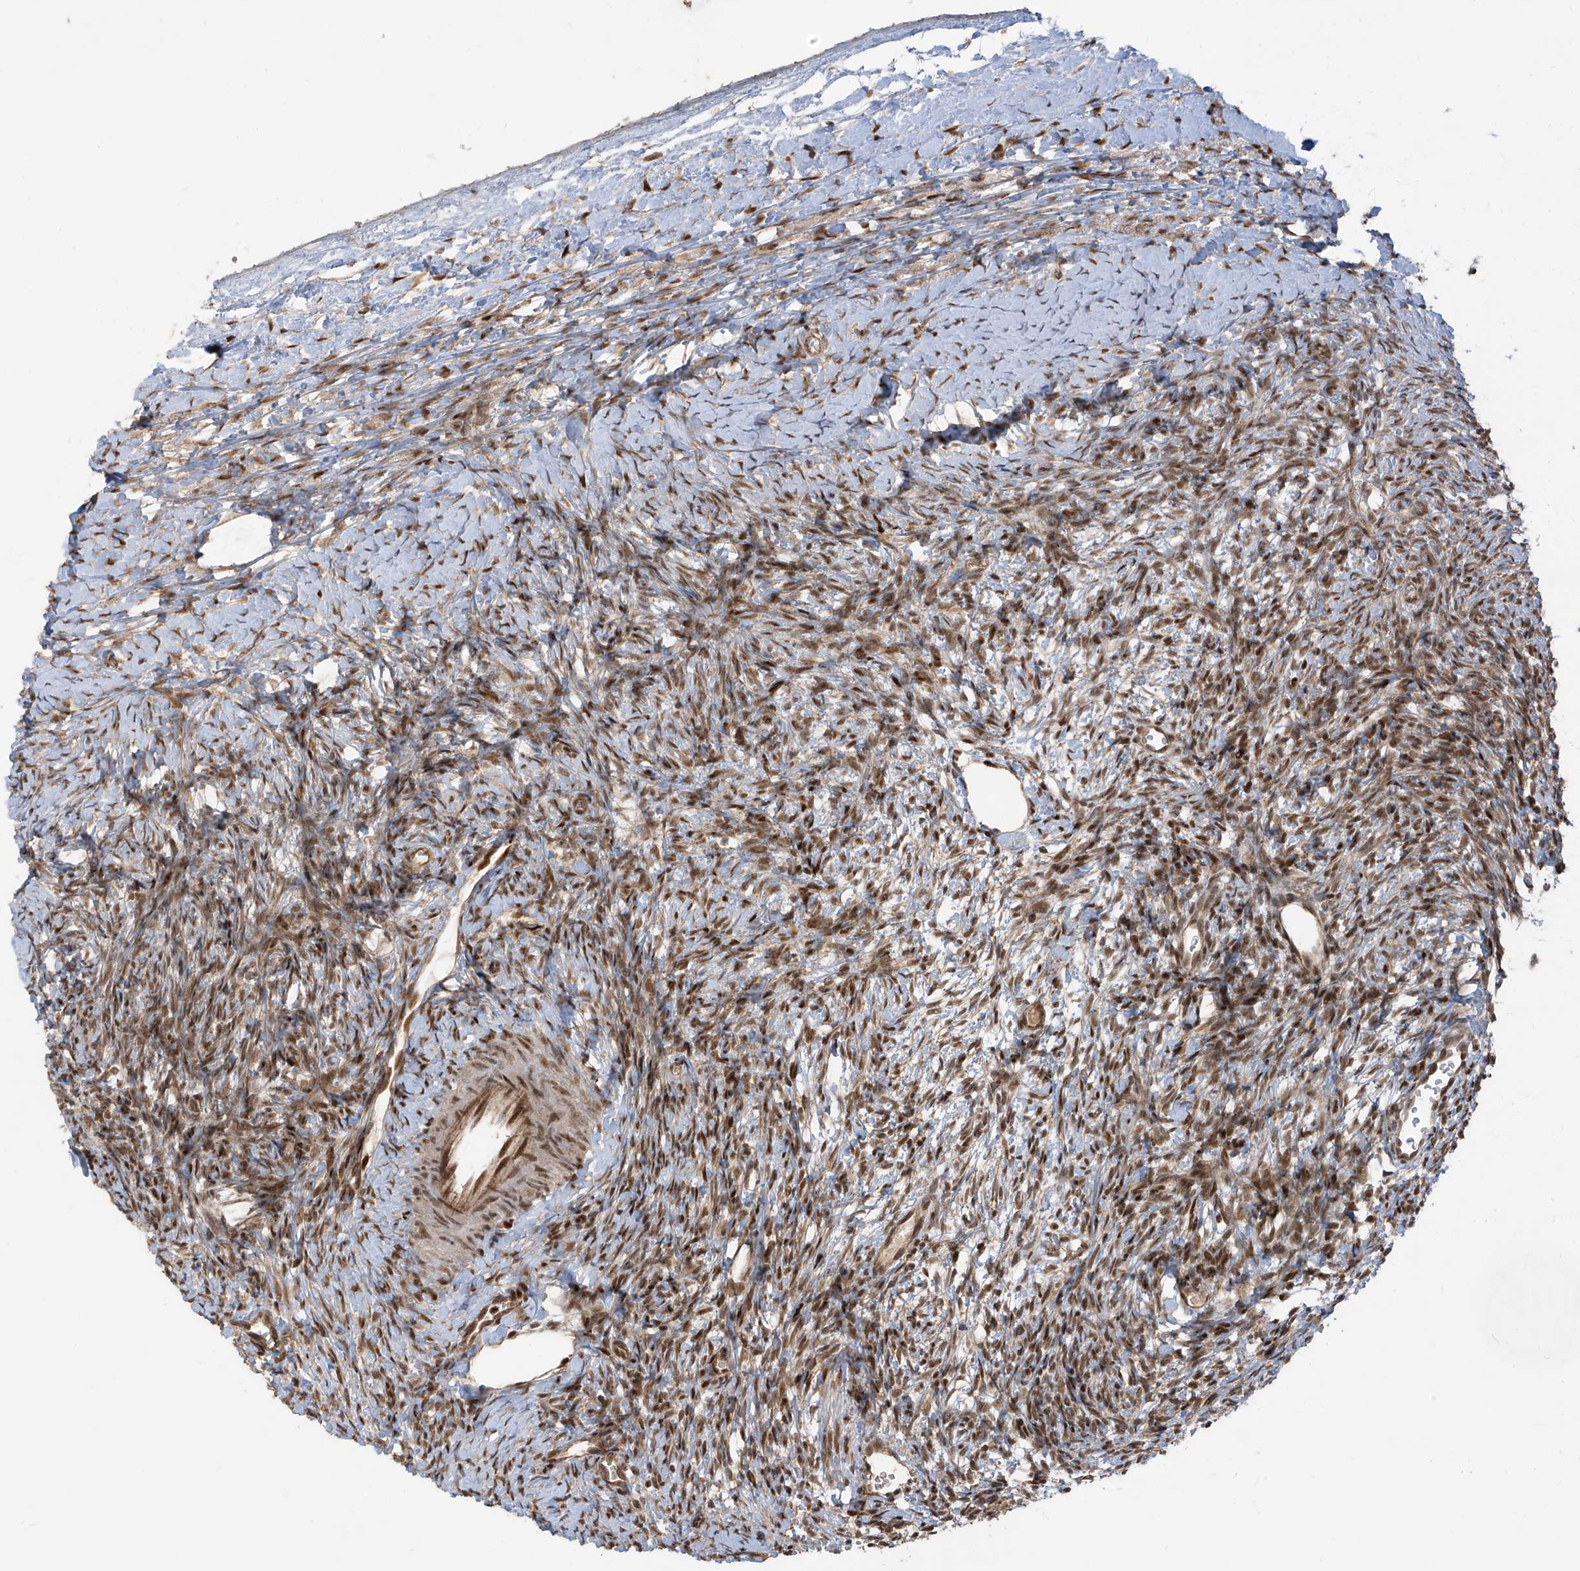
{"staining": {"intensity": "moderate", "quantity": ">75%", "location": "nuclear"}, "tissue": "ovary", "cell_type": "Ovarian stroma cells", "image_type": "normal", "snomed": [{"axis": "morphology", "description": "Normal tissue, NOS"}, {"axis": "morphology", "description": "Developmental malformation"}, {"axis": "topography", "description": "Ovary"}], "caption": "Human ovary stained with a brown dye exhibits moderate nuclear positive staining in about >75% of ovarian stroma cells.", "gene": "ARHGEF3", "patient": {"sex": "female", "age": 39}}